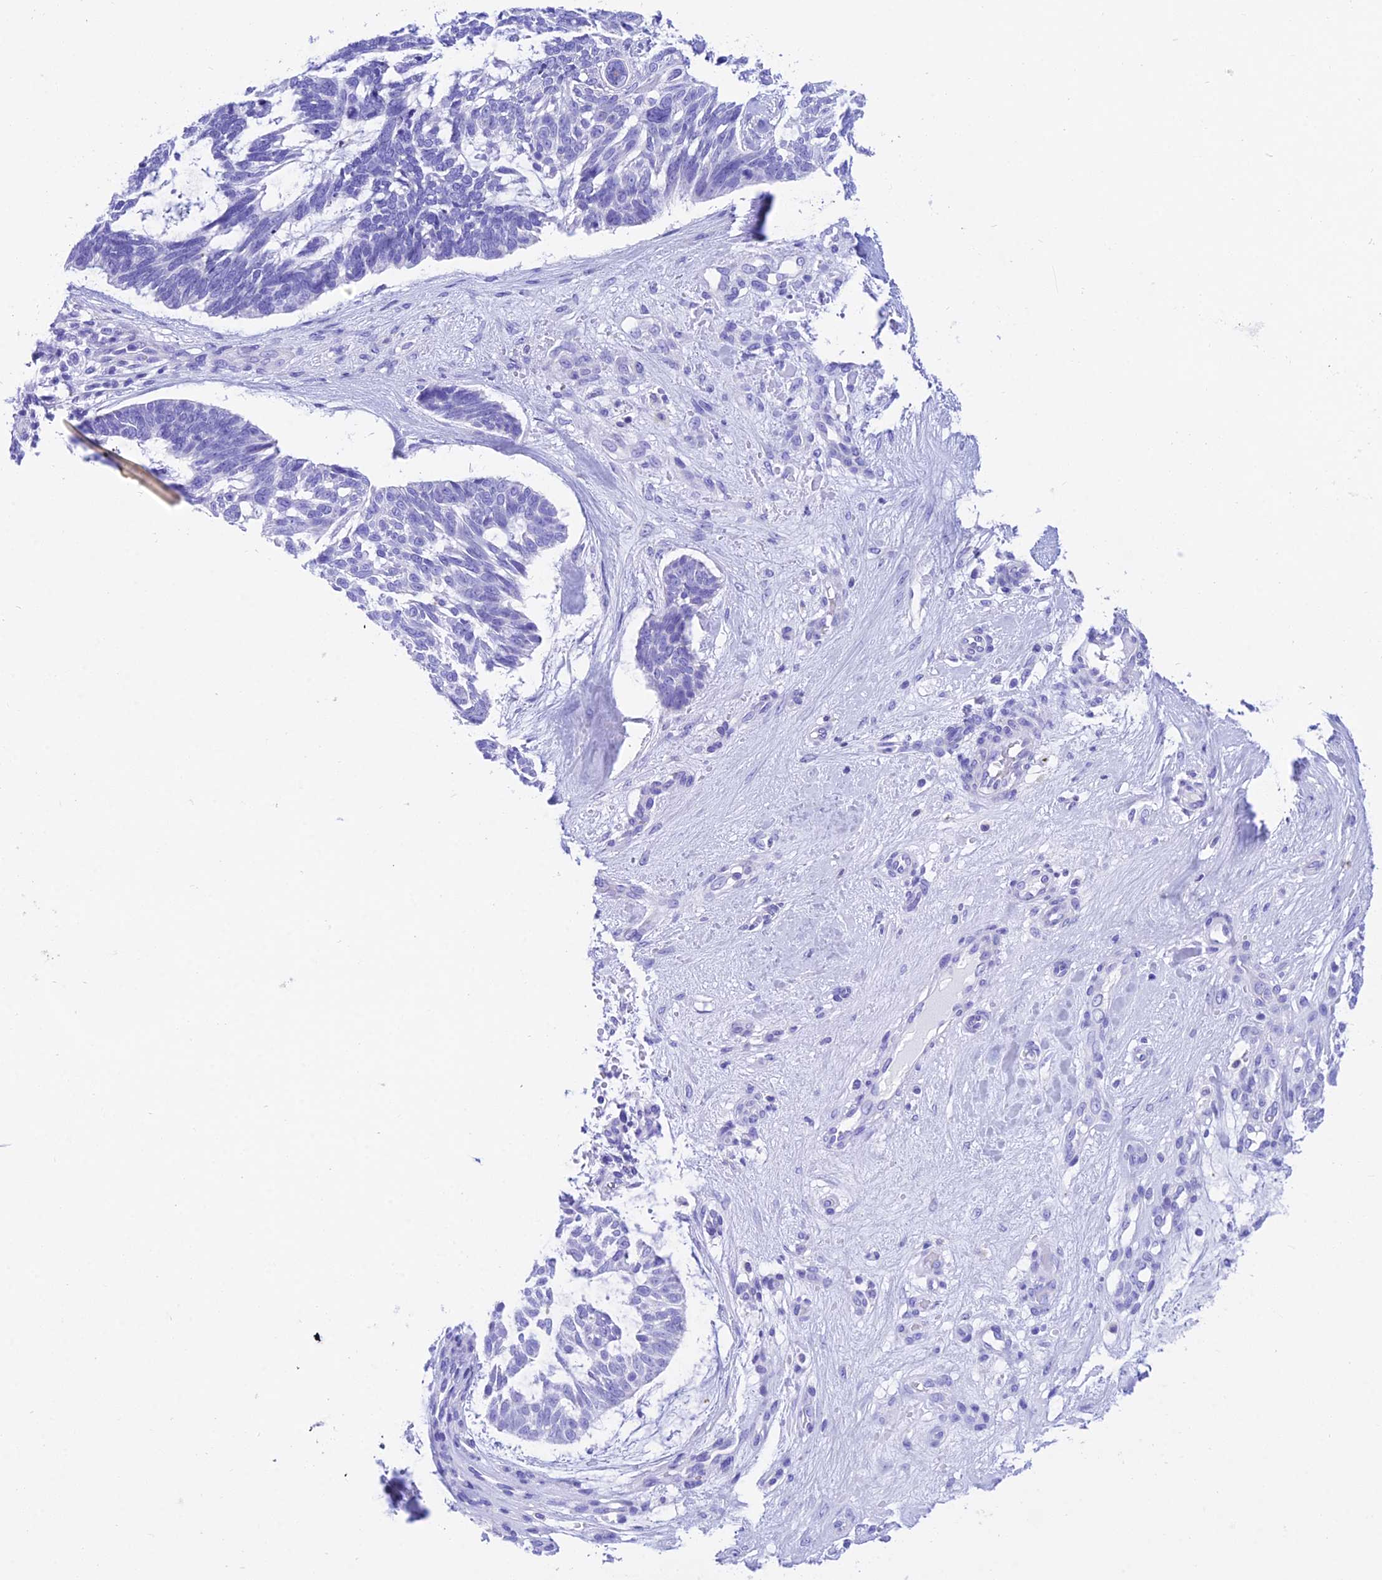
{"staining": {"intensity": "negative", "quantity": "none", "location": "none"}, "tissue": "skin cancer", "cell_type": "Tumor cells", "image_type": "cancer", "snomed": [{"axis": "morphology", "description": "Basal cell carcinoma"}, {"axis": "topography", "description": "Skin"}], "caption": "This is an immunohistochemistry (IHC) image of human skin cancer. There is no staining in tumor cells.", "gene": "TRIM43B", "patient": {"sex": "male", "age": 88}}